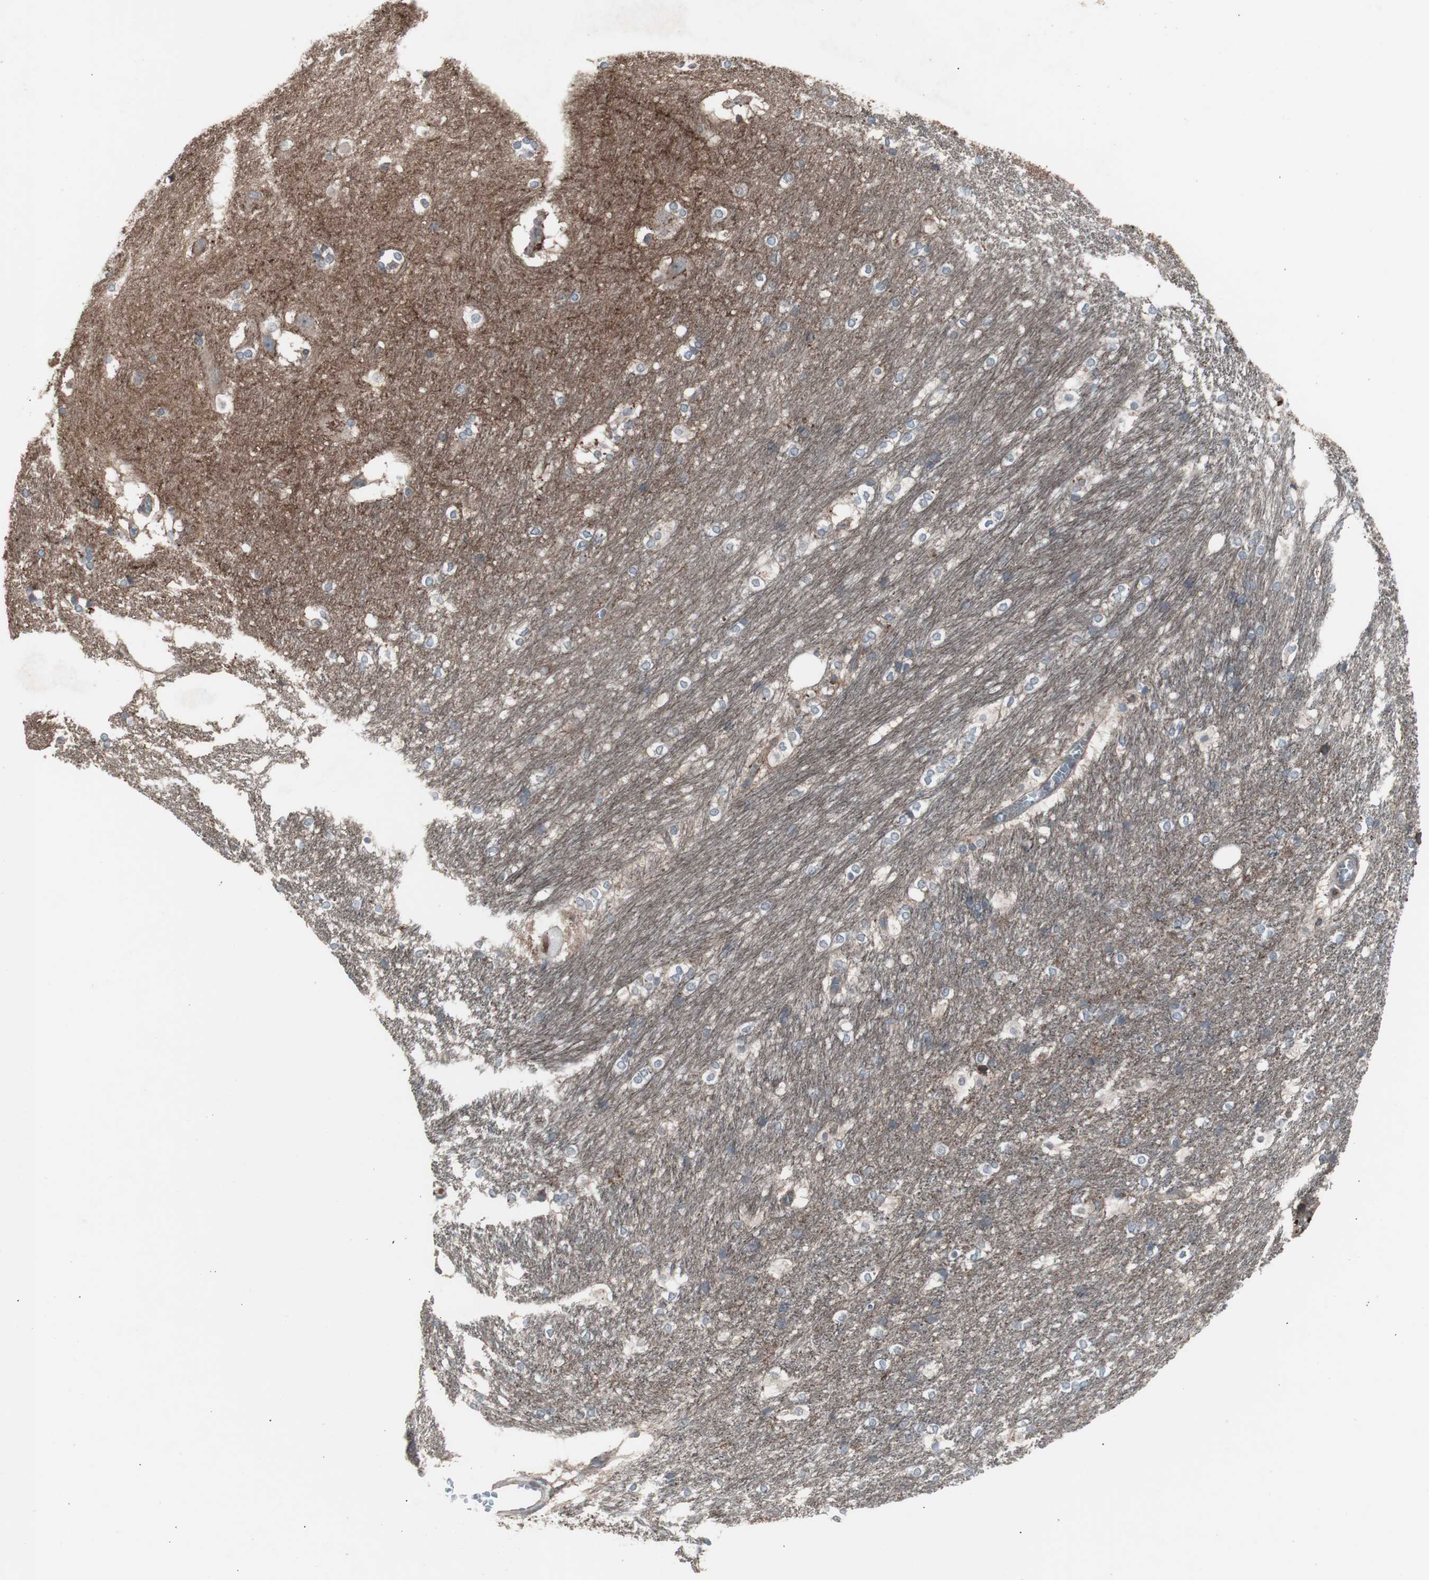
{"staining": {"intensity": "negative", "quantity": "none", "location": "none"}, "tissue": "hippocampus", "cell_type": "Glial cells", "image_type": "normal", "snomed": [{"axis": "morphology", "description": "Normal tissue, NOS"}, {"axis": "topography", "description": "Hippocampus"}], "caption": "Hippocampus was stained to show a protein in brown. There is no significant expression in glial cells. Nuclei are stained in blue.", "gene": "SSTR2", "patient": {"sex": "female", "age": 19}}